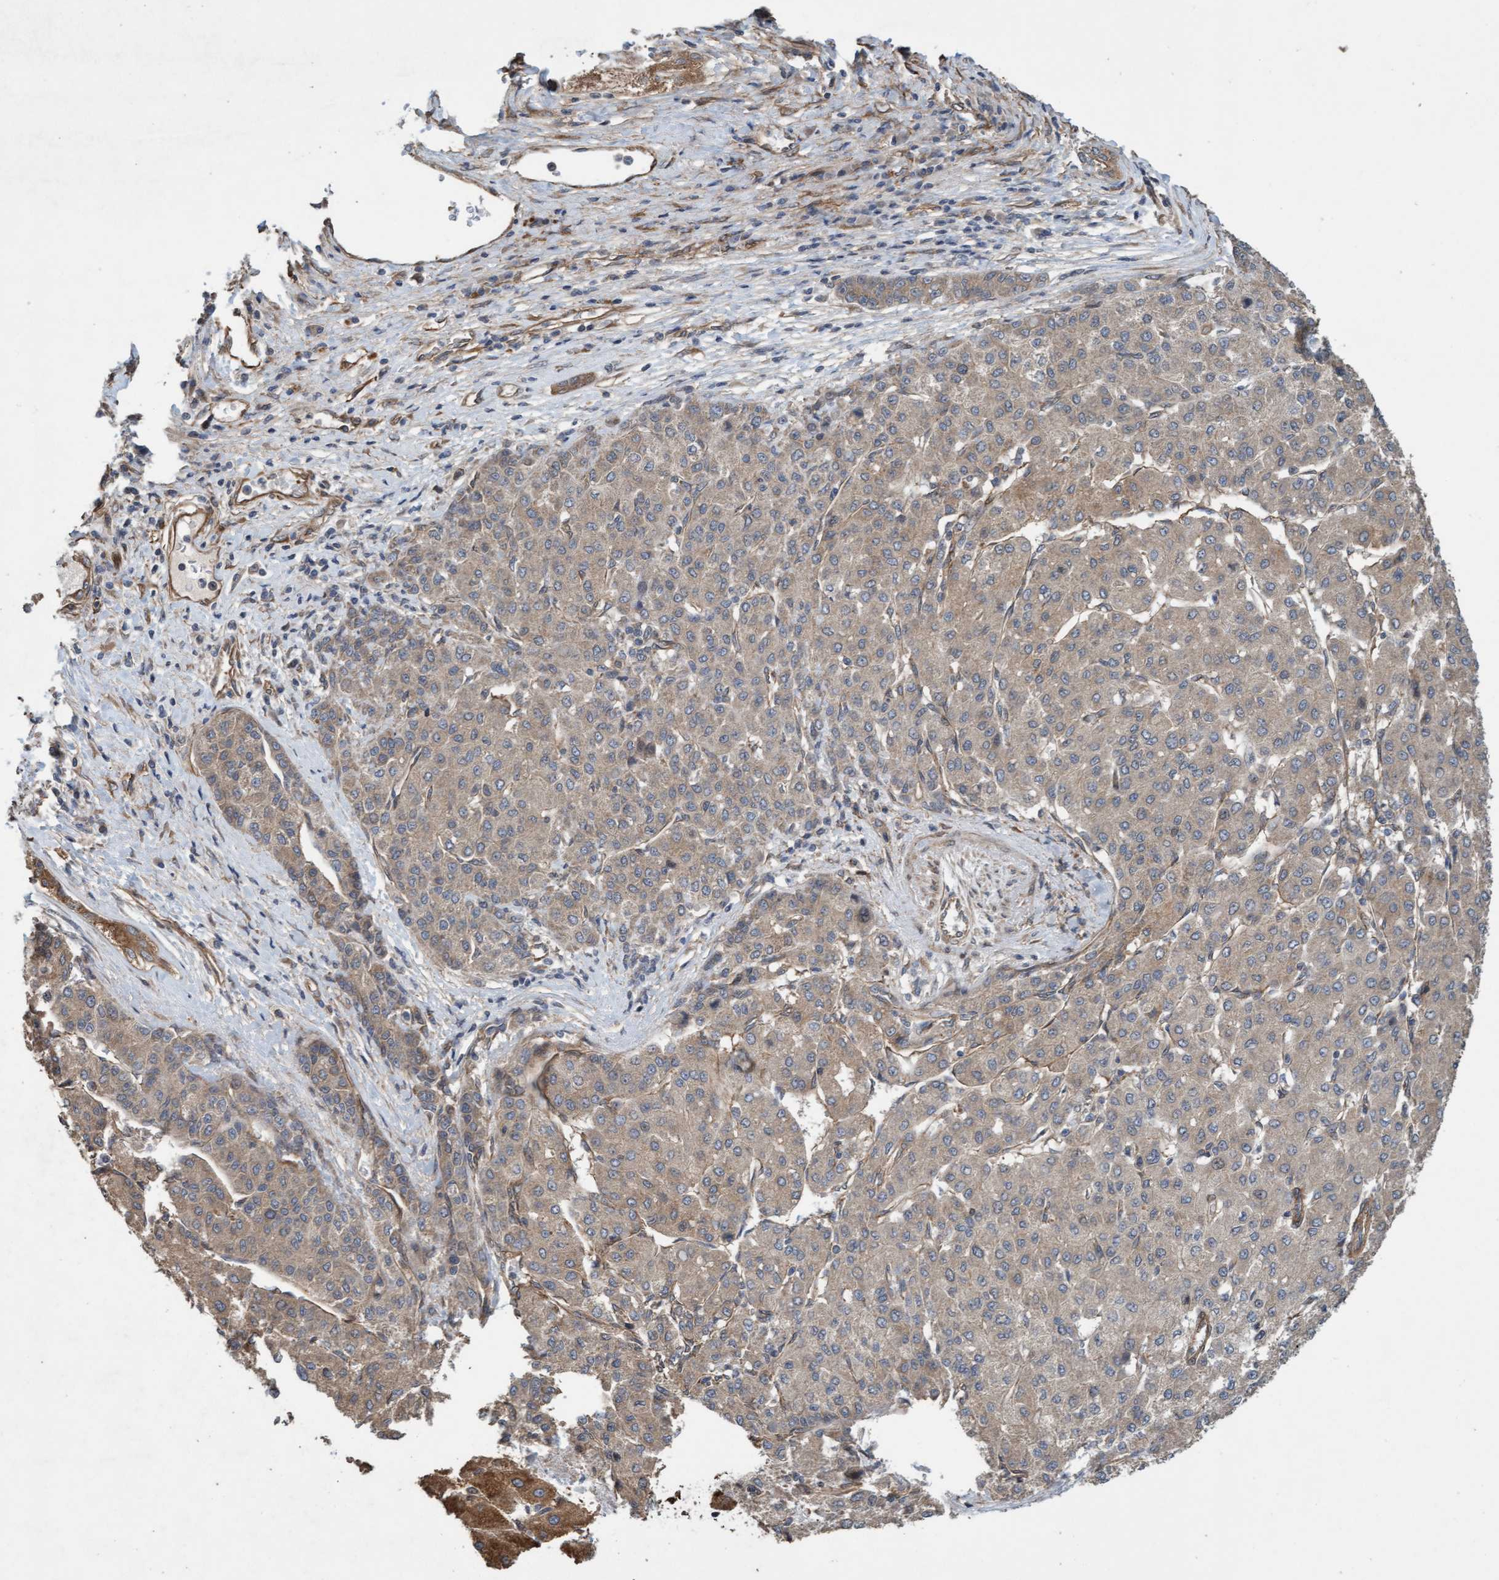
{"staining": {"intensity": "weak", "quantity": ">75%", "location": "cytoplasmic/membranous"}, "tissue": "liver cancer", "cell_type": "Tumor cells", "image_type": "cancer", "snomed": [{"axis": "morphology", "description": "Carcinoma, Hepatocellular, NOS"}, {"axis": "topography", "description": "Liver"}], "caption": "An image of human liver cancer (hepatocellular carcinoma) stained for a protein shows weak cytoplasmic/membranous brown staining in tumor cells.", "gene": "CDC42EP4", "patient": {"sex": "male", "age": 65}}